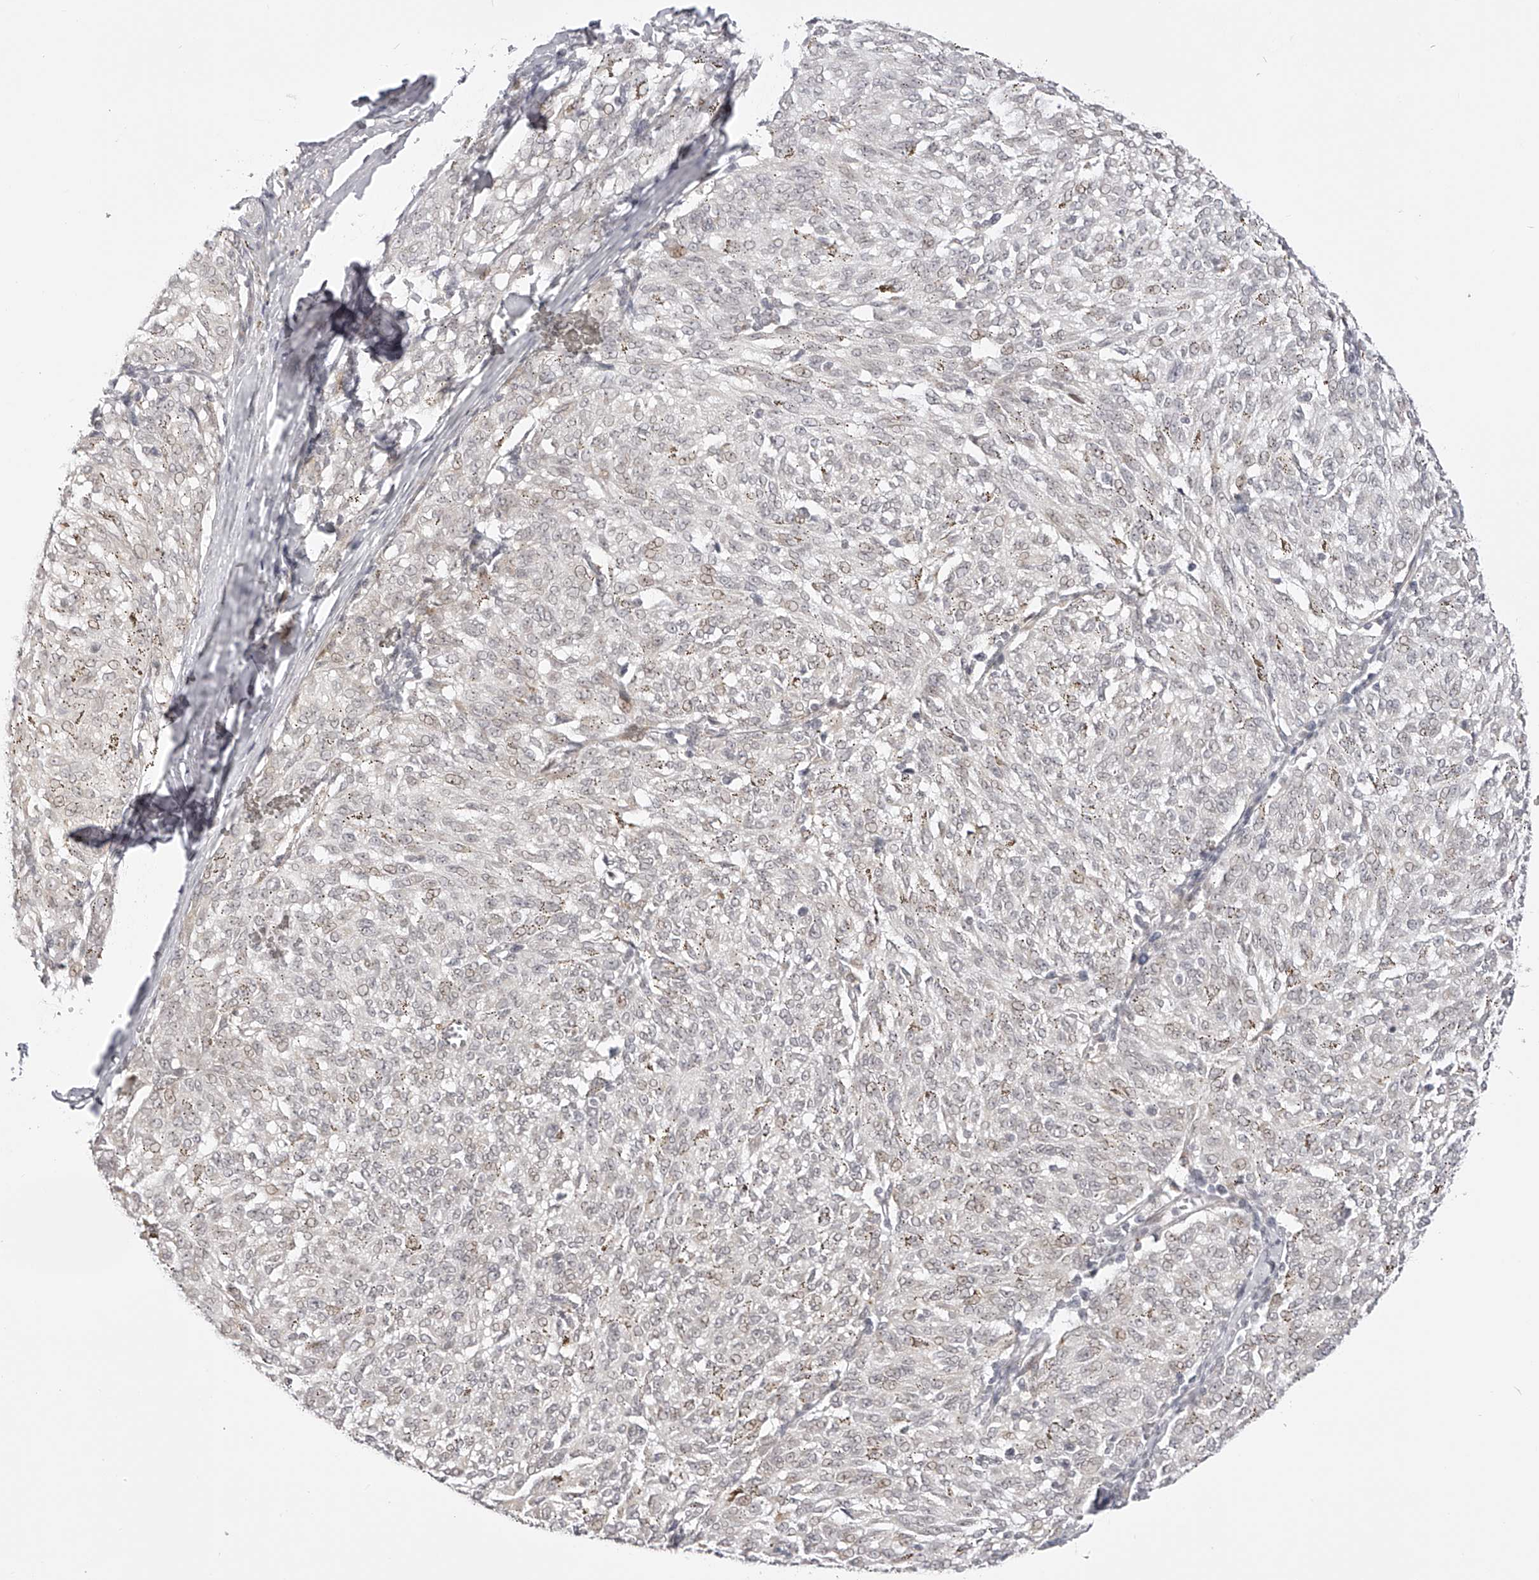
{"staining": {"intensity": "negative", "quantity": "none", "location": "none"}, "tissue": "melanoma", "cell_type": "Tumor cells", "image_type": "cancer", "snomed": [{"axis": "morphology", "description": "Malignant melanoma, NOS"}, {"axis": "topography", "description": "Skin"}], "caption": "Immunohistochemistry (IHC) photomicrograph of human melanoma stained for a protein (brown), which displays no staining in tumor cells. (Brightfield microscopy of DAB (3,3'-diaminobenzidine) IHC at high magnification).", "gene": "PLEKHG1", "patient": {"sex": "female", "age": 72}}